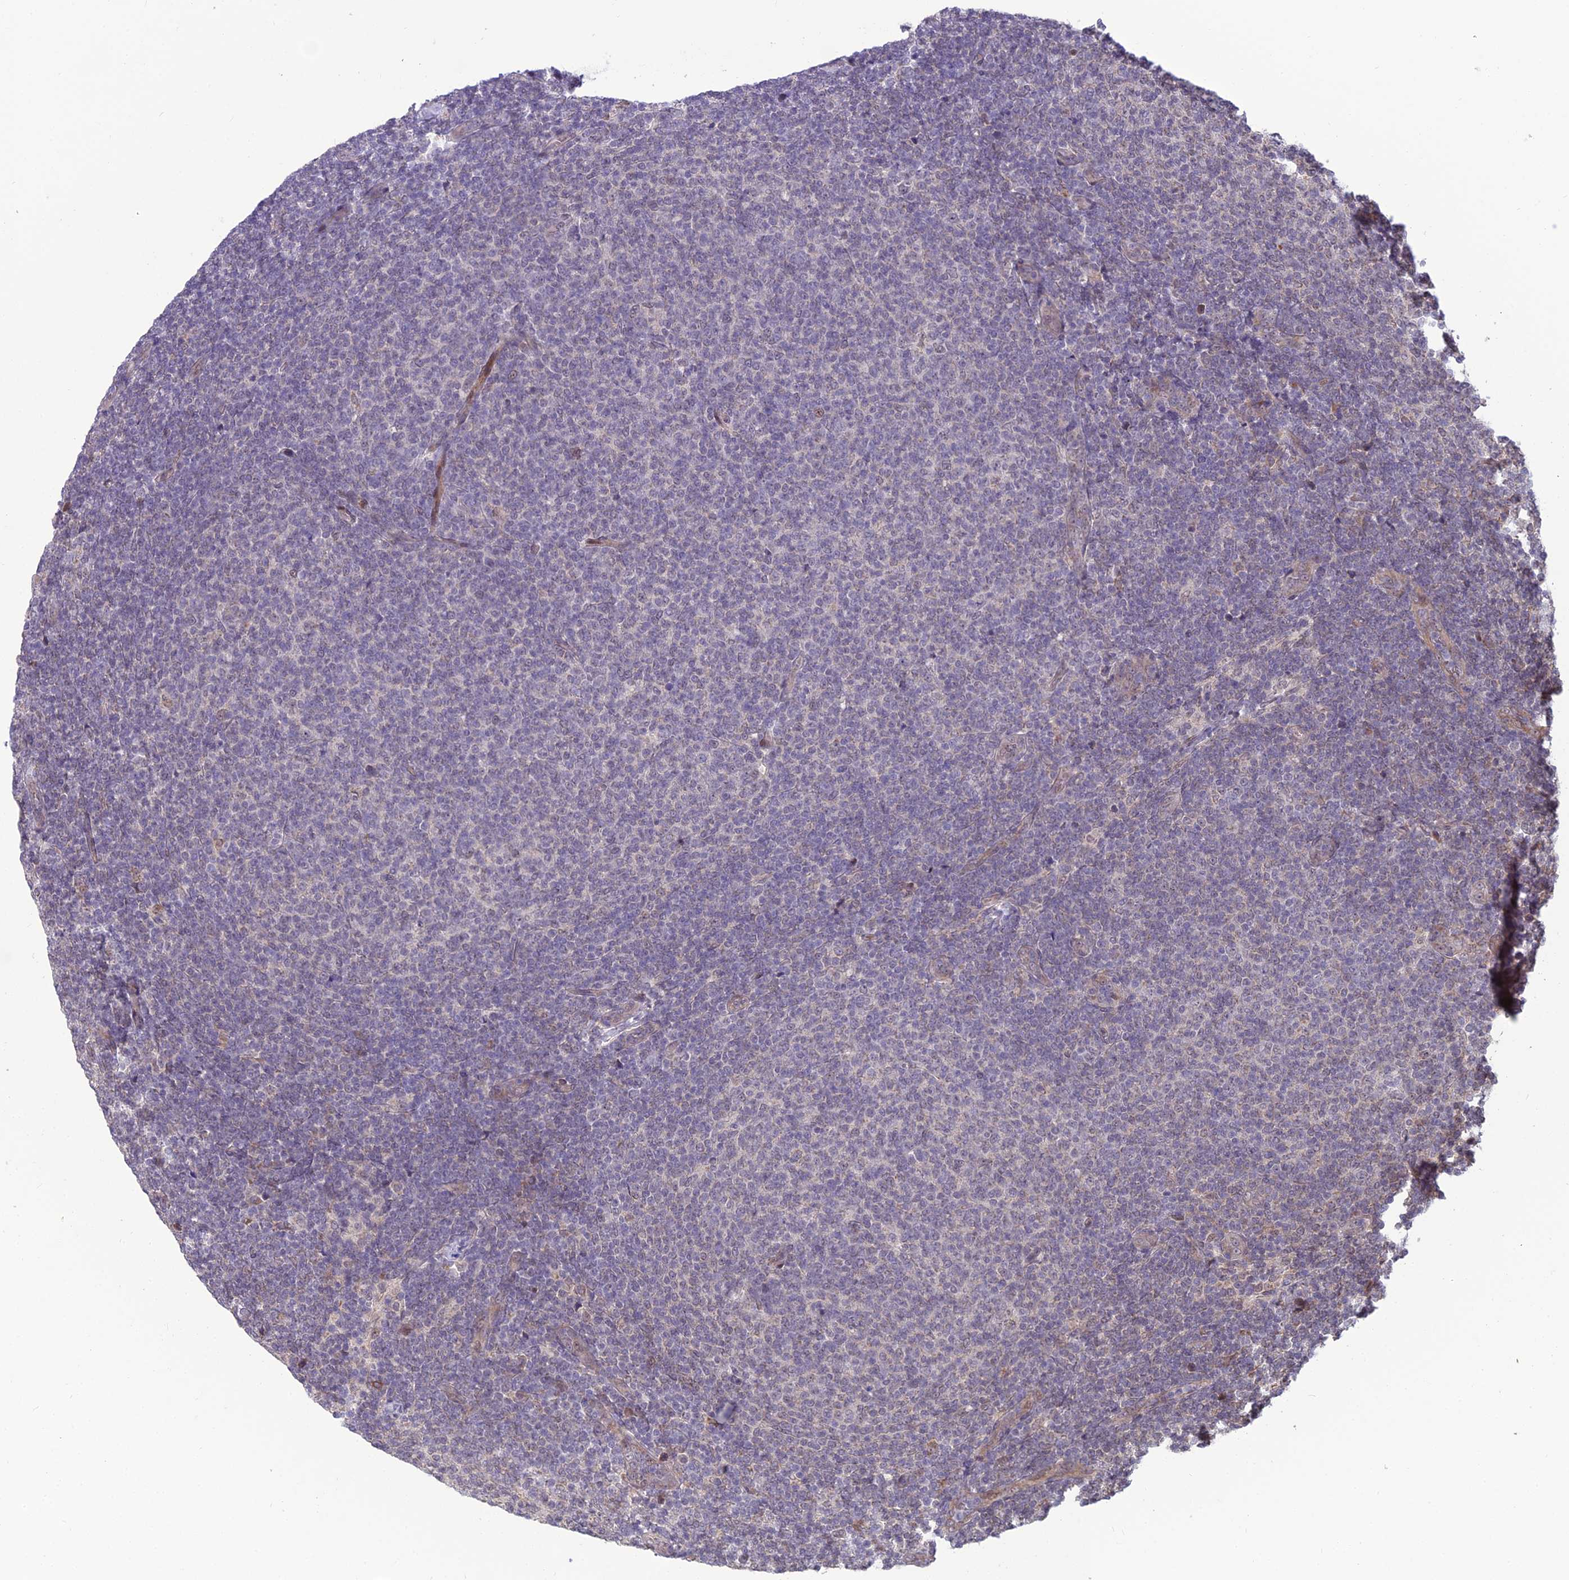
{"staining": {"intensity": "negative", "quantity": "none", "location": "none"}, "tissue": "lymphoma", "cell_type": "Tumor cells", "image_type": "cancer", "snomed": [{"axis": "morphology", "description": "Malignant lymphoma, non-Hodgkin's type, Low grade"}, {"axis": "topography", "description": "Lymph node"}], "caption": "IHC image of human malignant lymphoma, non-Hodgkin's type (low-grade) stained for a protein (brown), which demonstrates no expression in tumor cells.", "gene": "FBRS", "patient": {"sex": "male", "age": 66}}